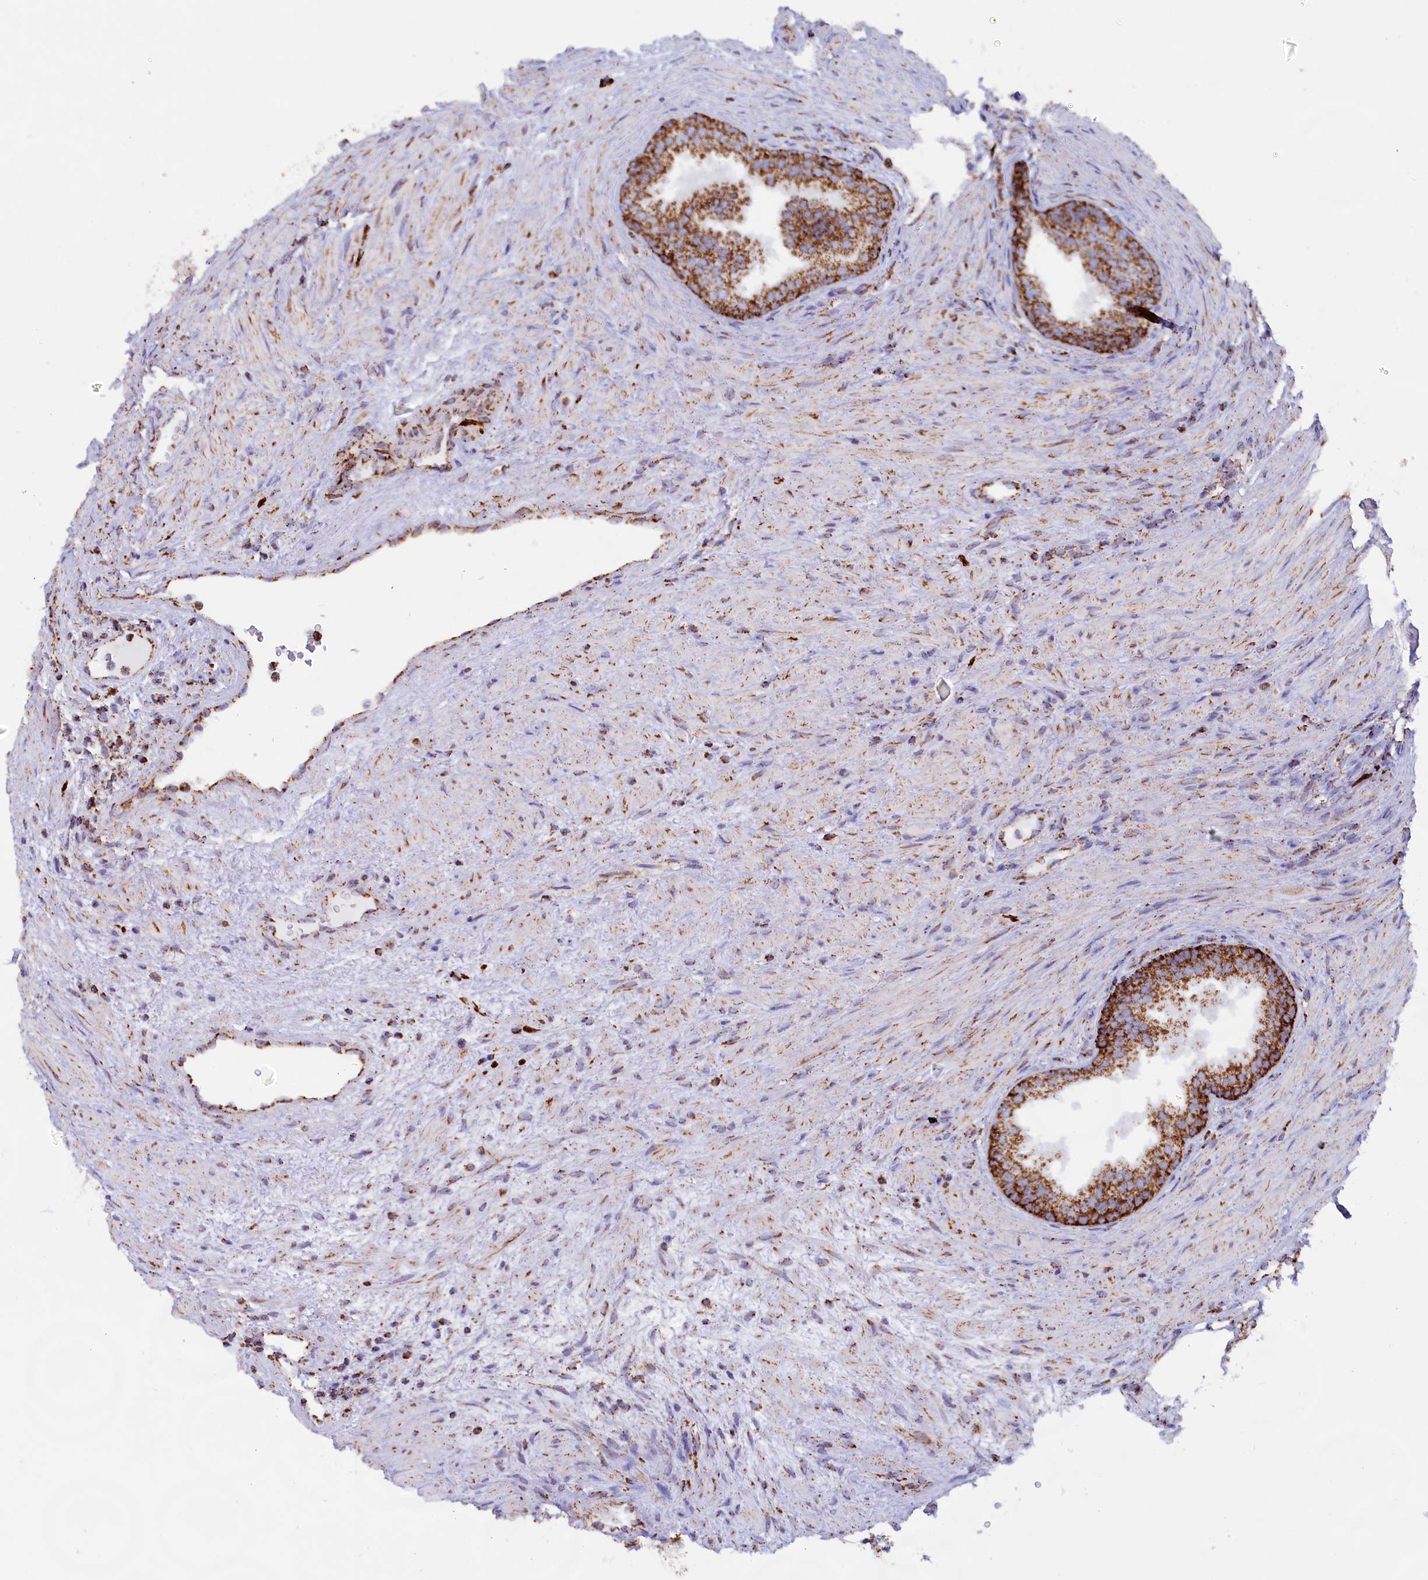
{"staining": {"intensity": "strong", "quantity": ">75%", "location": "cytoplasmic/membranous"}, "tissue": "prostate", "cell_type": "Glandular cells", "image_type": "normal", "snomed": [{"axis": "morphology", "description": "Normal tissue, NOS"}, {"axis": "topography", "description": "Prostate"}], "caption": "A brown stain labels strong cytoplasmic/membranous expression of a protein in glandular cells of unremarkable human prostate. (Brightfield microscopy of DAB IHC at high magnification).", "gene": "C1D", "patient": {"sex": "male", "age": 76}}